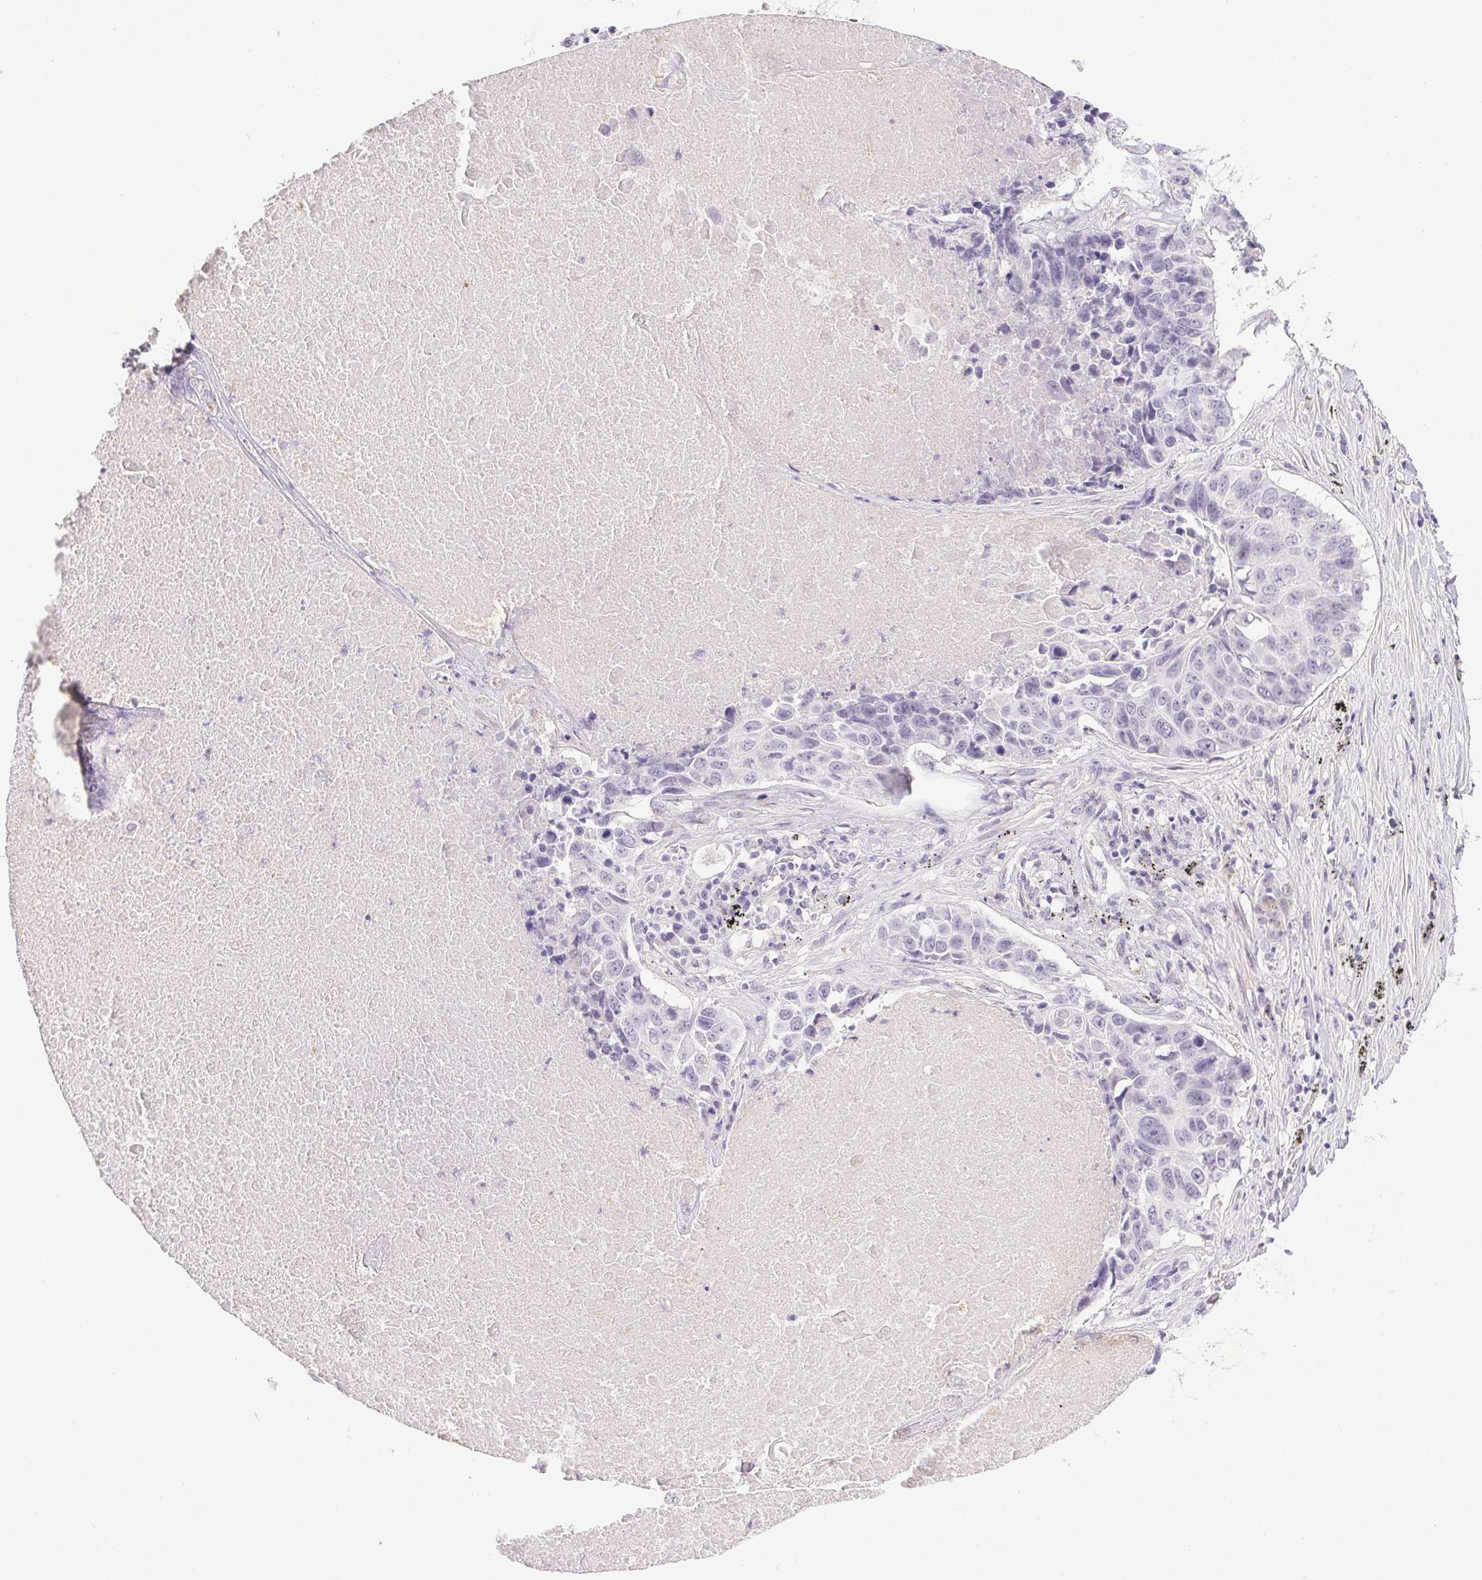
{"staining": {"intensity": "negative", "quantity": "none", "location": "none"}, "tissue": "lung cancer", "cell_type": "Tumor cells", "image_type": "cancer", "snomed": [{"axis": "morphology", "description": "Normal tissue, NOS"}, {"axis": "morphology", "description": "Squamous cell carcinoma, NOS"}, {"axis": "topography", "description": "Bronchus"}, {"axis": "topography", "description": "Lung"}], "caption": "Immunohistochemical staining of human lung cancer reveals no significant staining in tumor cells.", "gene": "PRL", "patient": {"sex": "male", "age": 64}}